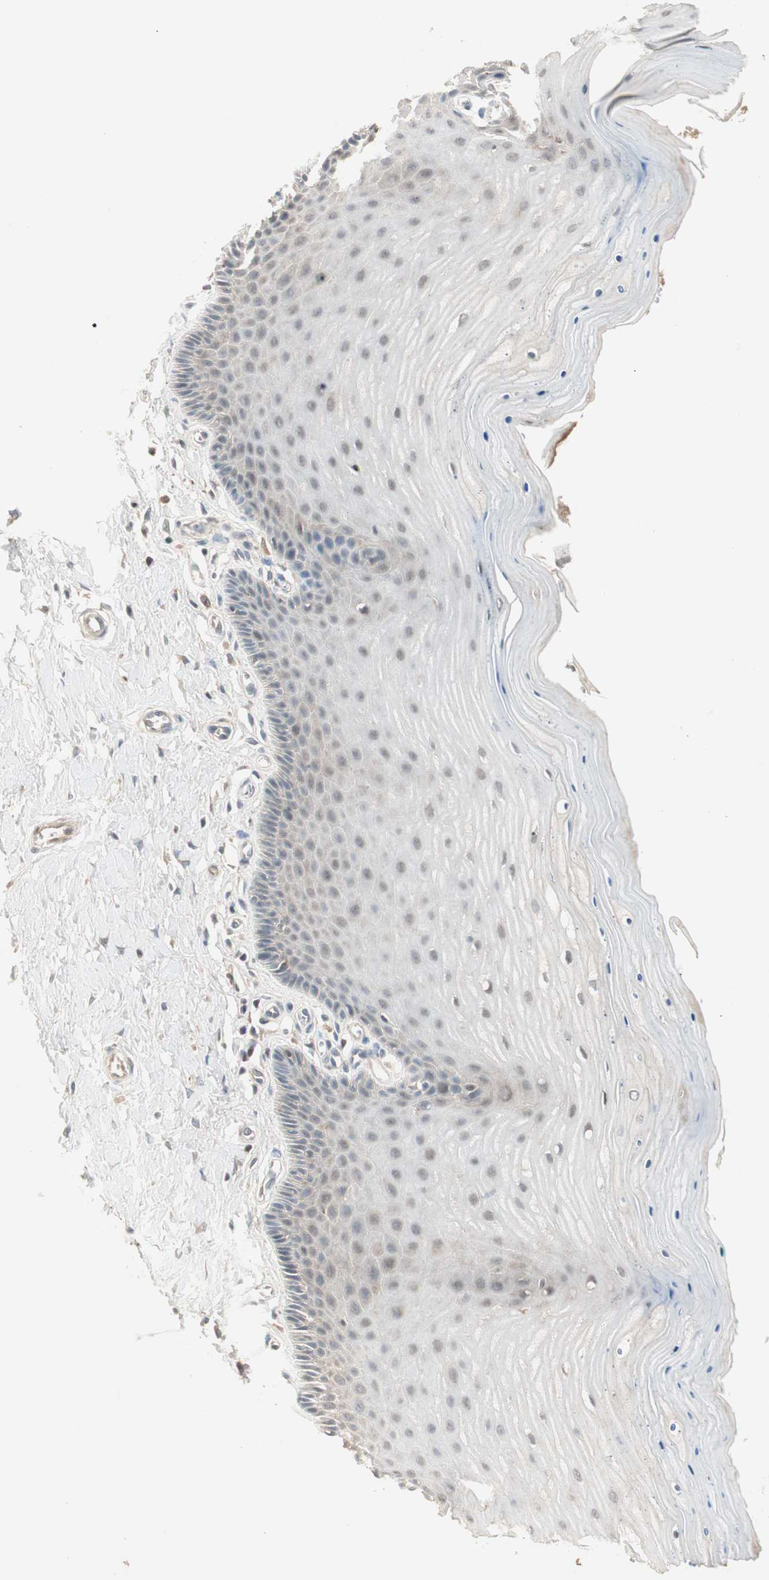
{"staining": {"intensity": "moderate", "quantity": "25%-75%", "location": "nuclear"}, "tissue": "cervix", "cell_type": "Glandular cells", "image_type": "normal", "snomed": [{"axis": "morphology", "description": "Normal tissue, NOS"}, {"axis": "topography", "description": "Cervix"}], "caption": "Immunohistochemical staining of normal cervix demonstrates moderate nuclear protein positivity in about 25%-75% of glandular cells. The protein of interest is shown in brown color, while the nuclei are stained blue.", "gene": "RNGTT", "patient": {"sex": "female", "age": 55}}